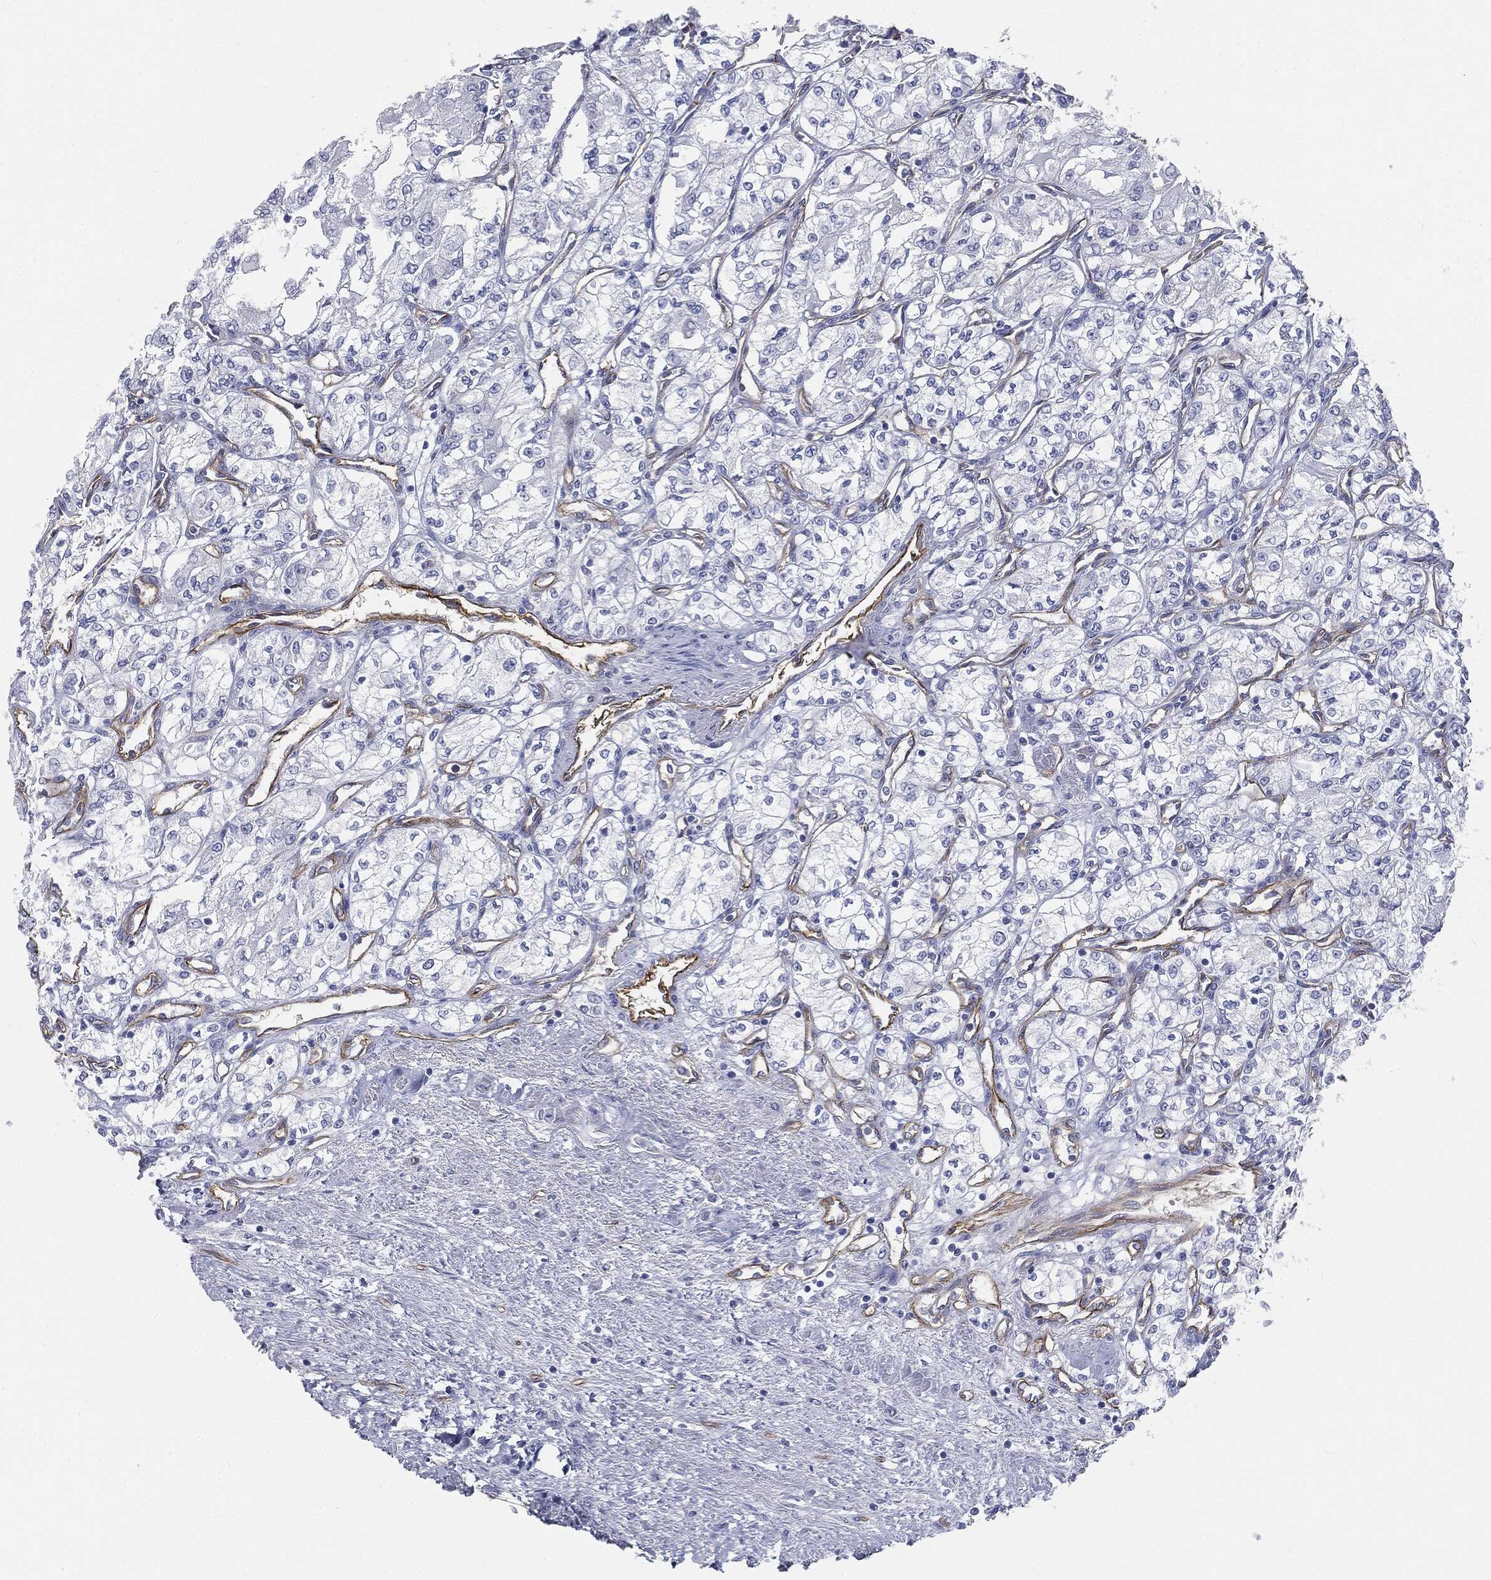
{"staining": {"intensity": "negative", "quantity": "none", "location": "none"}, "tissue": "renal cancer", "cell_type": "Tumor cells", "image_type": "cancer", "snomed": [{"axis": "morphology", "description": "Adenocarcinoma, NOS"}, {"axis": "topography", "description": "Kidney"}], "caption": "High power microscopy histopathology image of an IHC micrograph of adenocarcinoma (renal), revealing no significant expression in tumor cells.", "gene": "MUC5AC", "patient": {"sex": "male", "age": 59}}